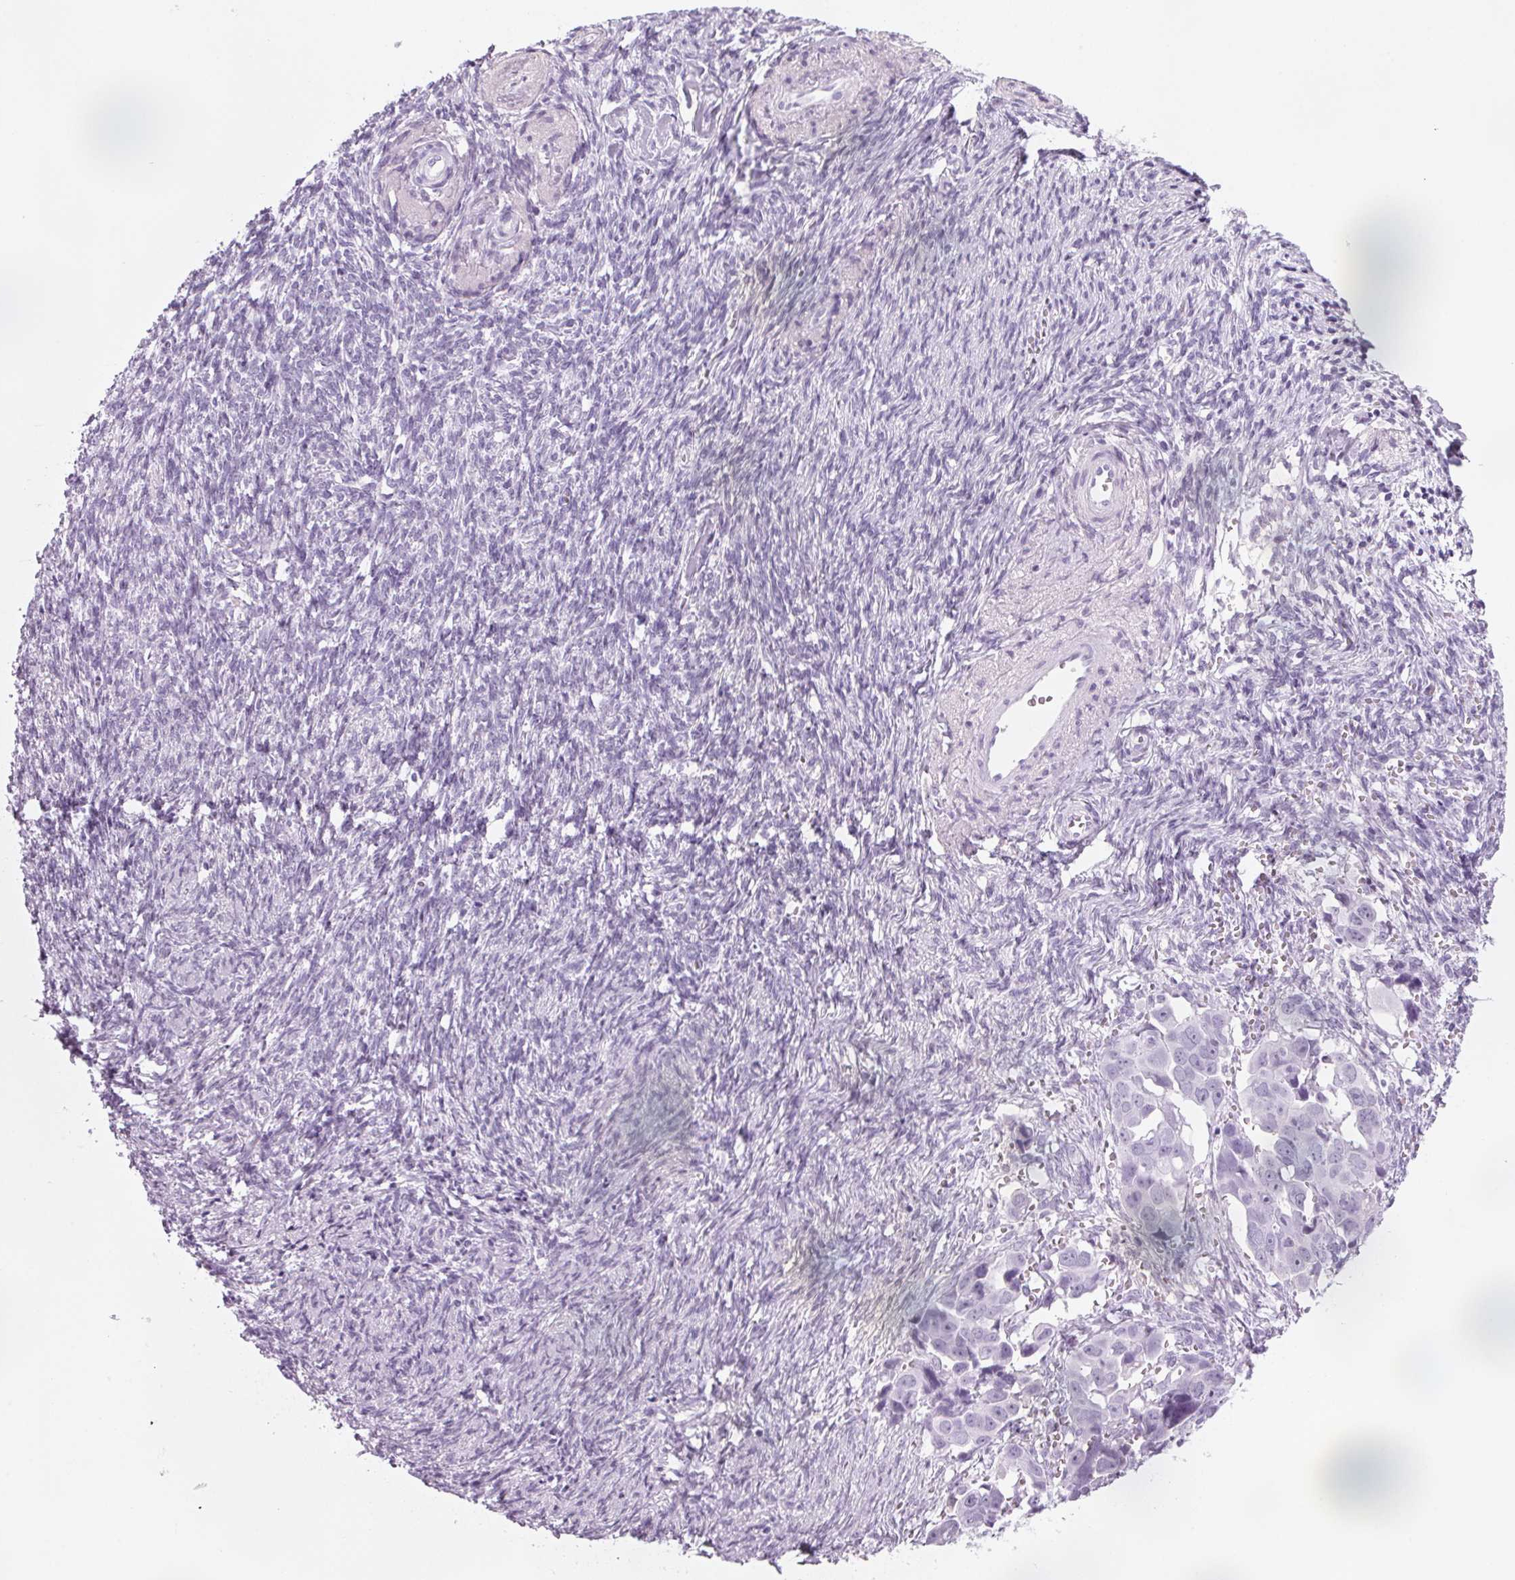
{"staining": {"intensity": "negative", "quantity": "none", "location": "none"}, "tissue": "ovarian cancer", "cell_type": "Tumor cells", "image_type": "cancer", "snomed": [{"axis": "morphology", "description": "Cystadenocarcinoma, serous, NOS"}, {"axis": "topography", "description": "Ovary"}], "caption": "DAB (3,3'-diaminobenzidine) immunohistochemical staining of ovarian cancer displays no significant positivity in tumor cells. (Immunohistochemistry, brightfield microscopy, high magnification).", "gene": "DNTTIP2", "patient": {"sex": "female", "age": 59}}